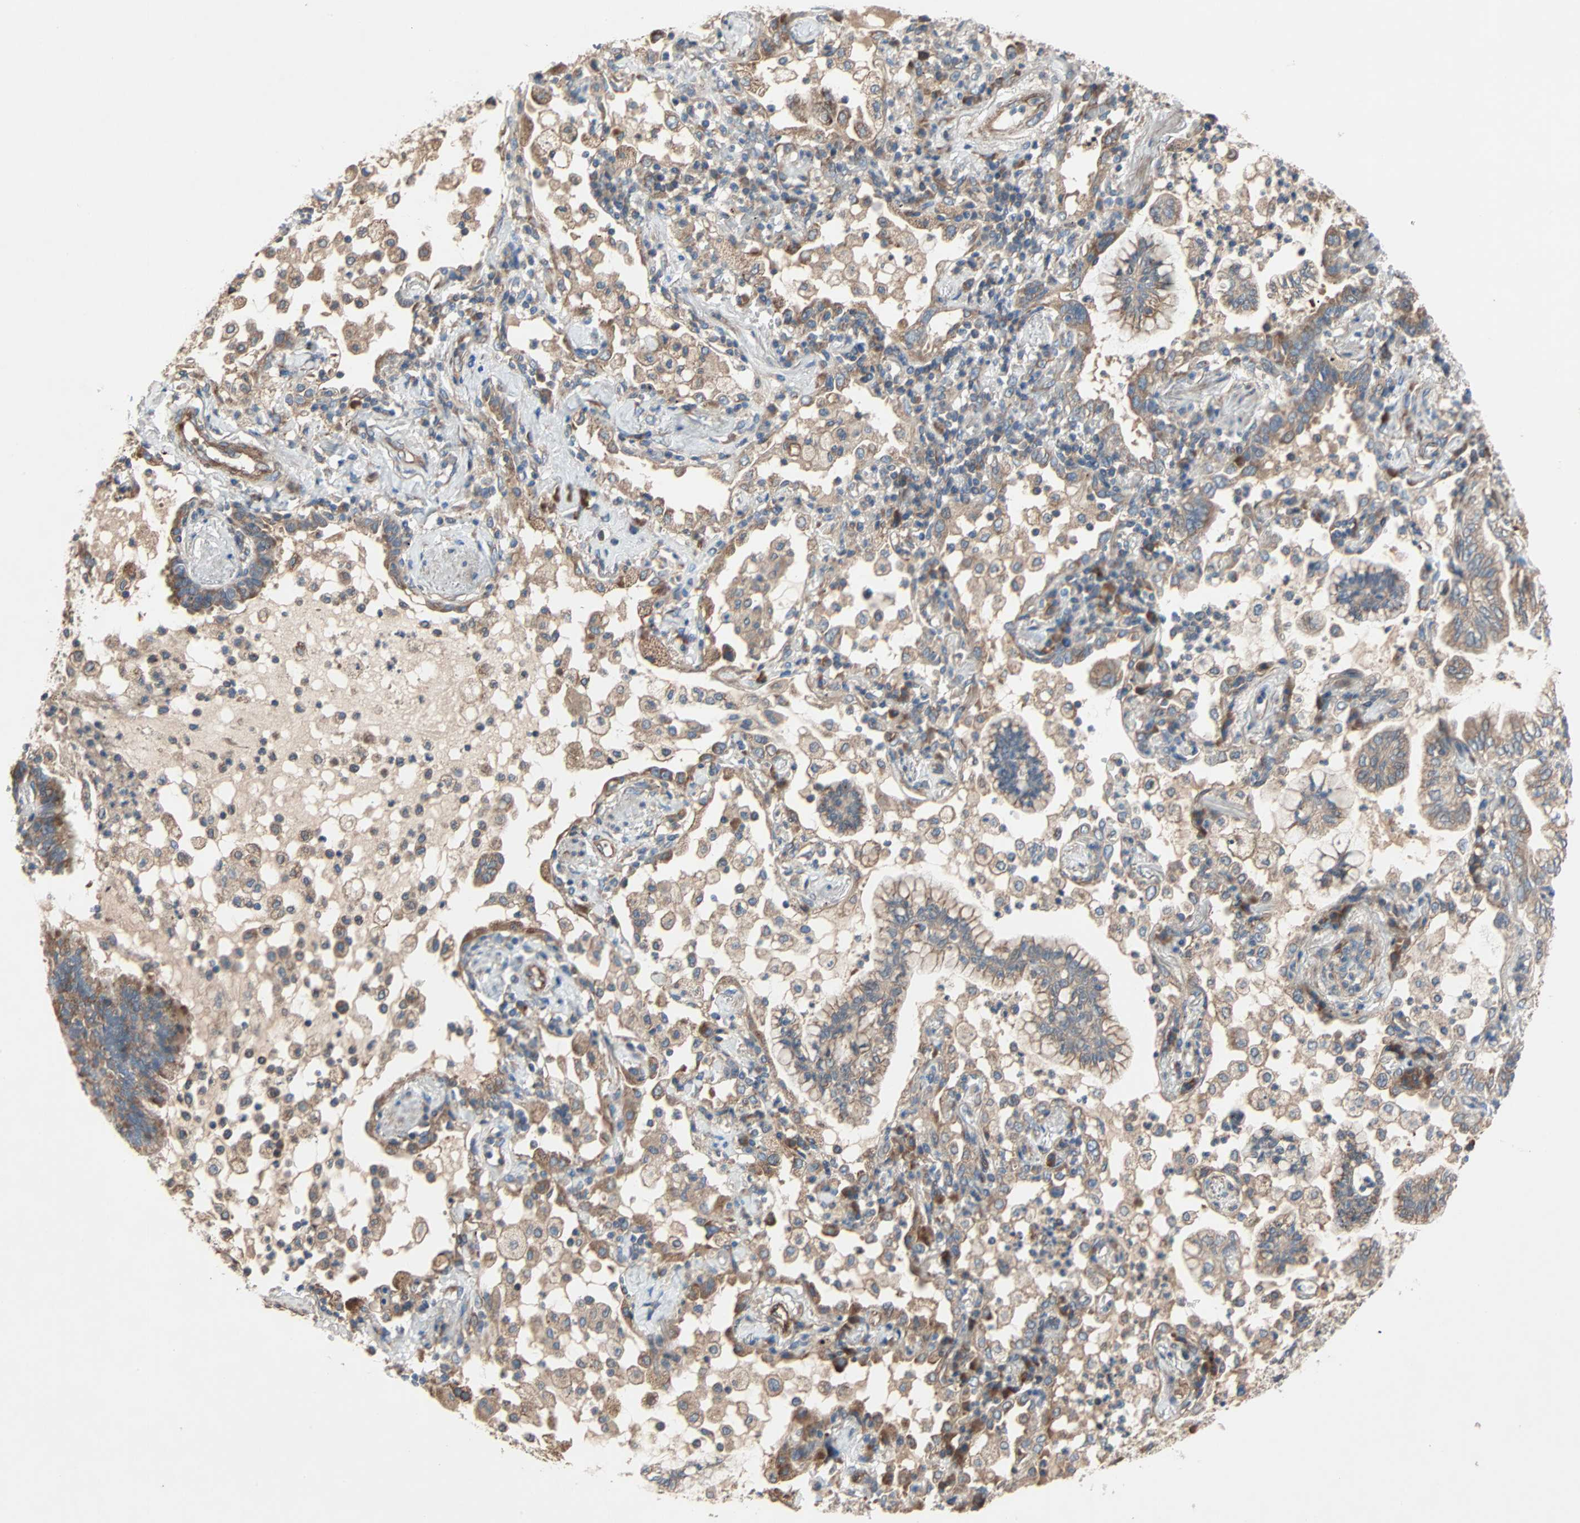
{"staining": {"intensity": "moderate", "quantity": ">75%", "location": "cytoplasmic/membranous"}, "tissue": "lung cancer", "cell_type": "Tumor cells", "image_type": "cancer", "snomed": [{"axis": "morphology", "description": "Normal tissue, NOS"}, {"axis": "morphology", "description": "Adenocarcinoma, NOS"}, {"axis": "topography", "description": "Bronchus"}, {"axis": "topography", "description": "Lung"}], "caption": "This is a photomicrograph of IHC staining of lung cancer (adenocarcinoma), which shows moderate staining in the cytoplasmic/membranous of tumor cells.", "gene": "XYLT1", "patient": {"sex": "female", "age": 70}}